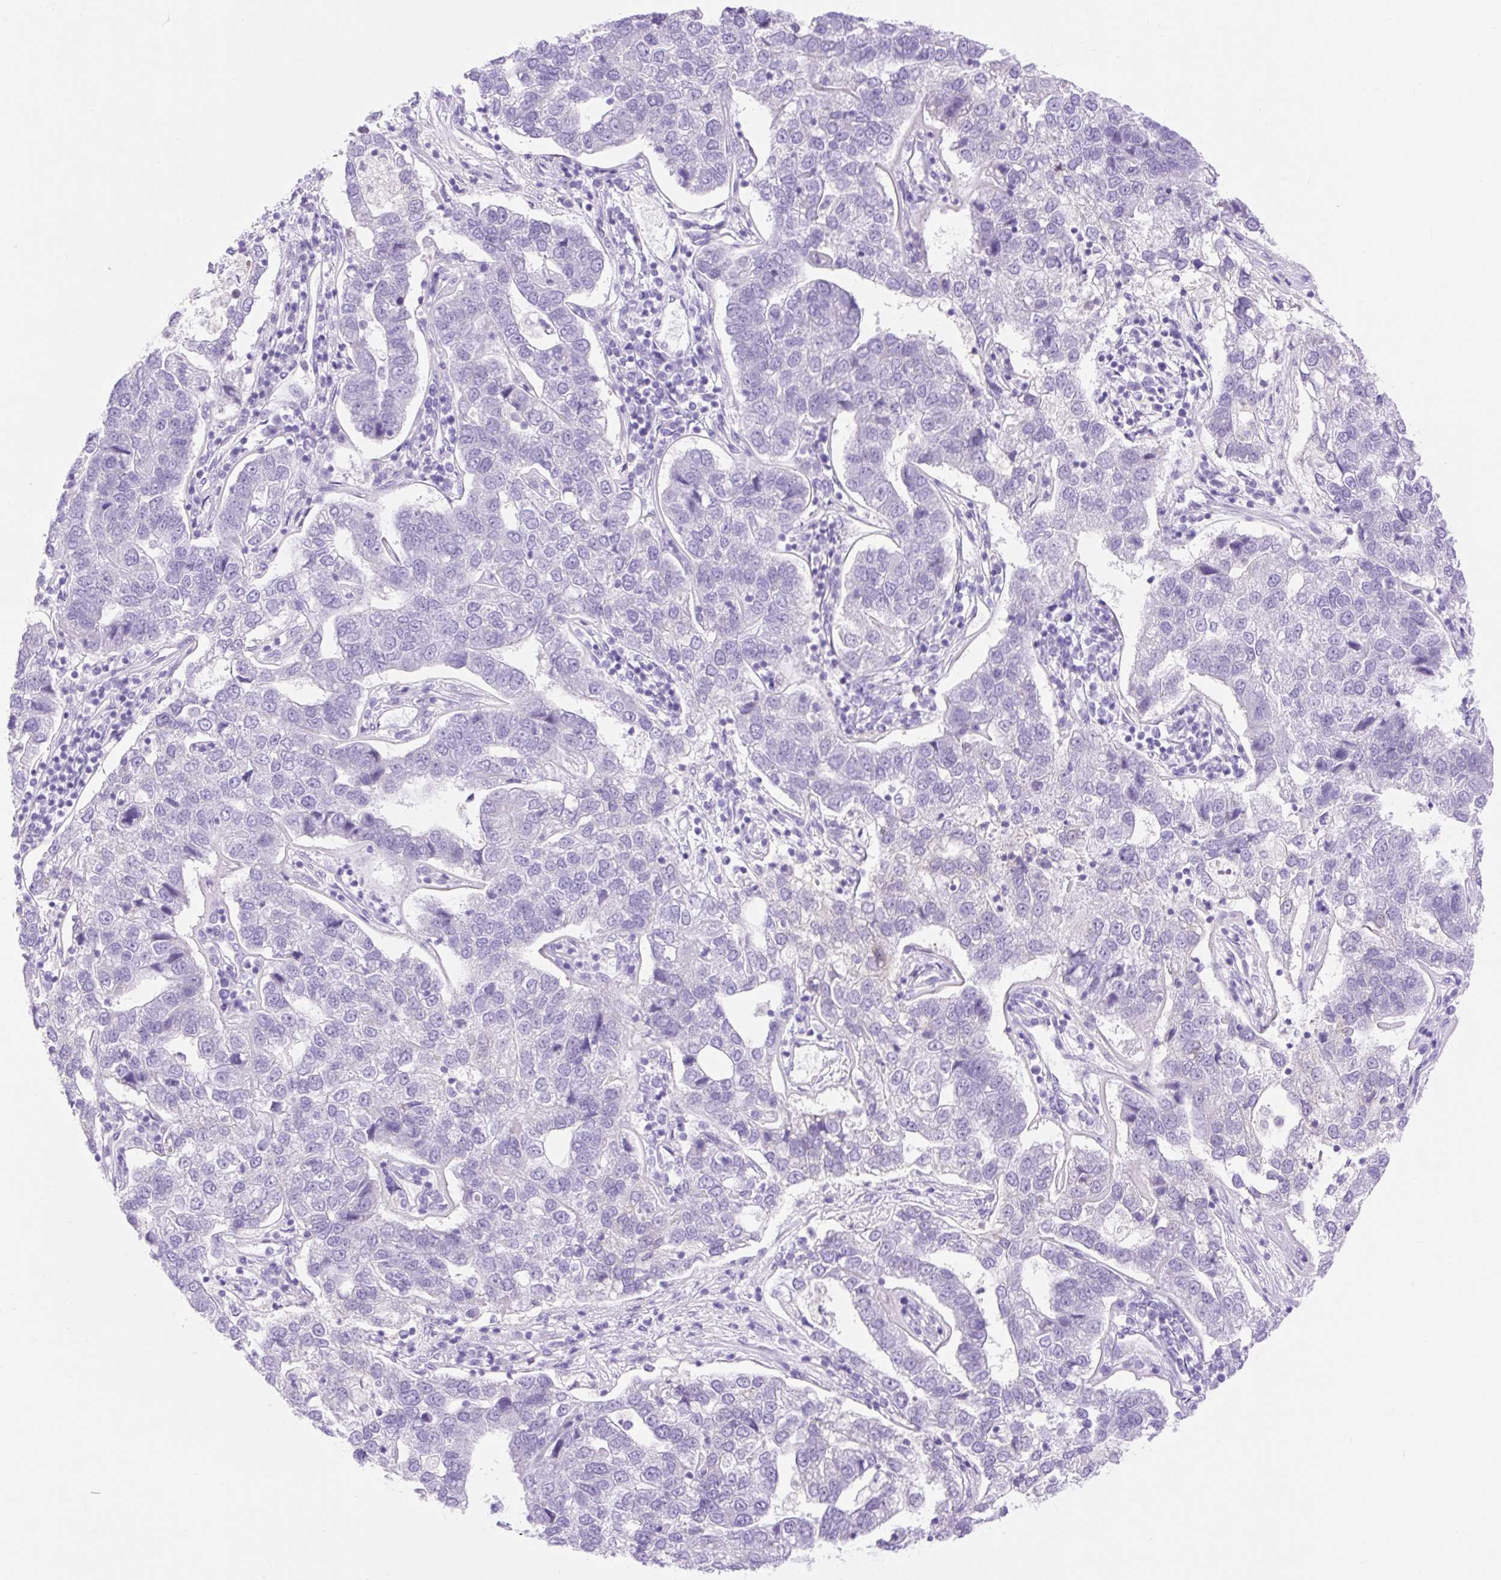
{"staining": {"intensity": "negative", "quantity": "none", "location": "none"}, "tissue": "pancreatic cancer", "cell_type": "Tumor cells", "image_type": "cancer", "snomed": [{"axis": "morphology", "description": "Adenocarcinoma, NOS"}, {"axis": "topography", "description": "Pancreas"}], "caption": "Immunohistochemistry histopathology image of human adenocarcinoma (pancreatic) stained for a protein (brown), which exhibits no staining in tumor cells.", "gene": "SLC25A40", "patient": {"sex": "female", "age": 61}}